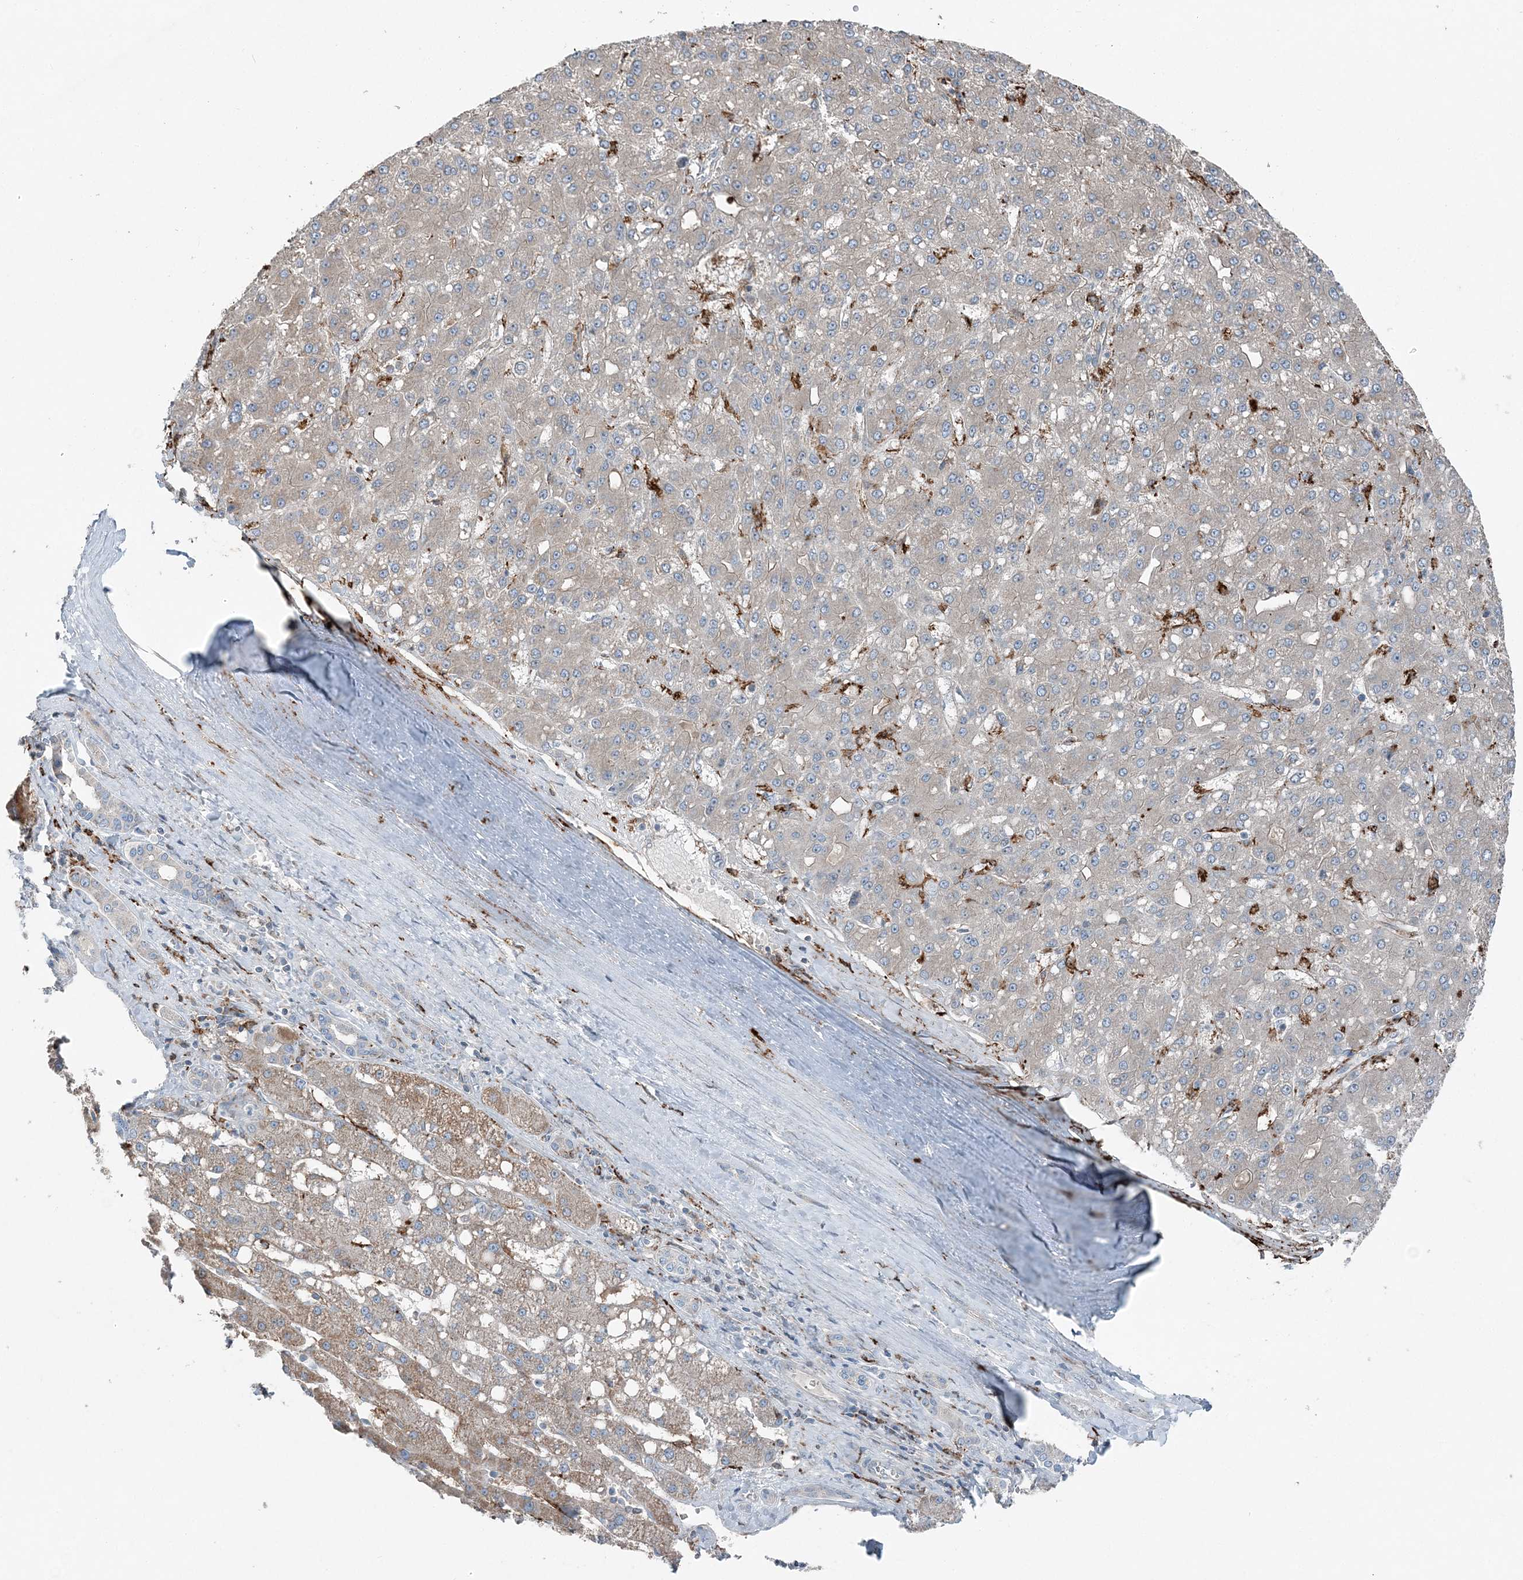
{"staining": {"intensity": "moderate", "quantity": "25%-75%", "location": "cytoplasmic/membranous"}, "tissue": "liver cancer", "cell_type": "Tumor cells", "image_type": "cancer", "snomed": [{"axis": "morphology", "description": "Carcinoma, Hepatocellular, NOS"}, {"axis": "topography", "description": "Liver"}], "caption": "The image exhibits staining of hepatocellular carcinoma (liver), revealing moderate cytoplasmic/membranous protein positivity (brown color) within tumor cells.", "gene": "KY", "patient": {"sex": "male", "age": 67}}